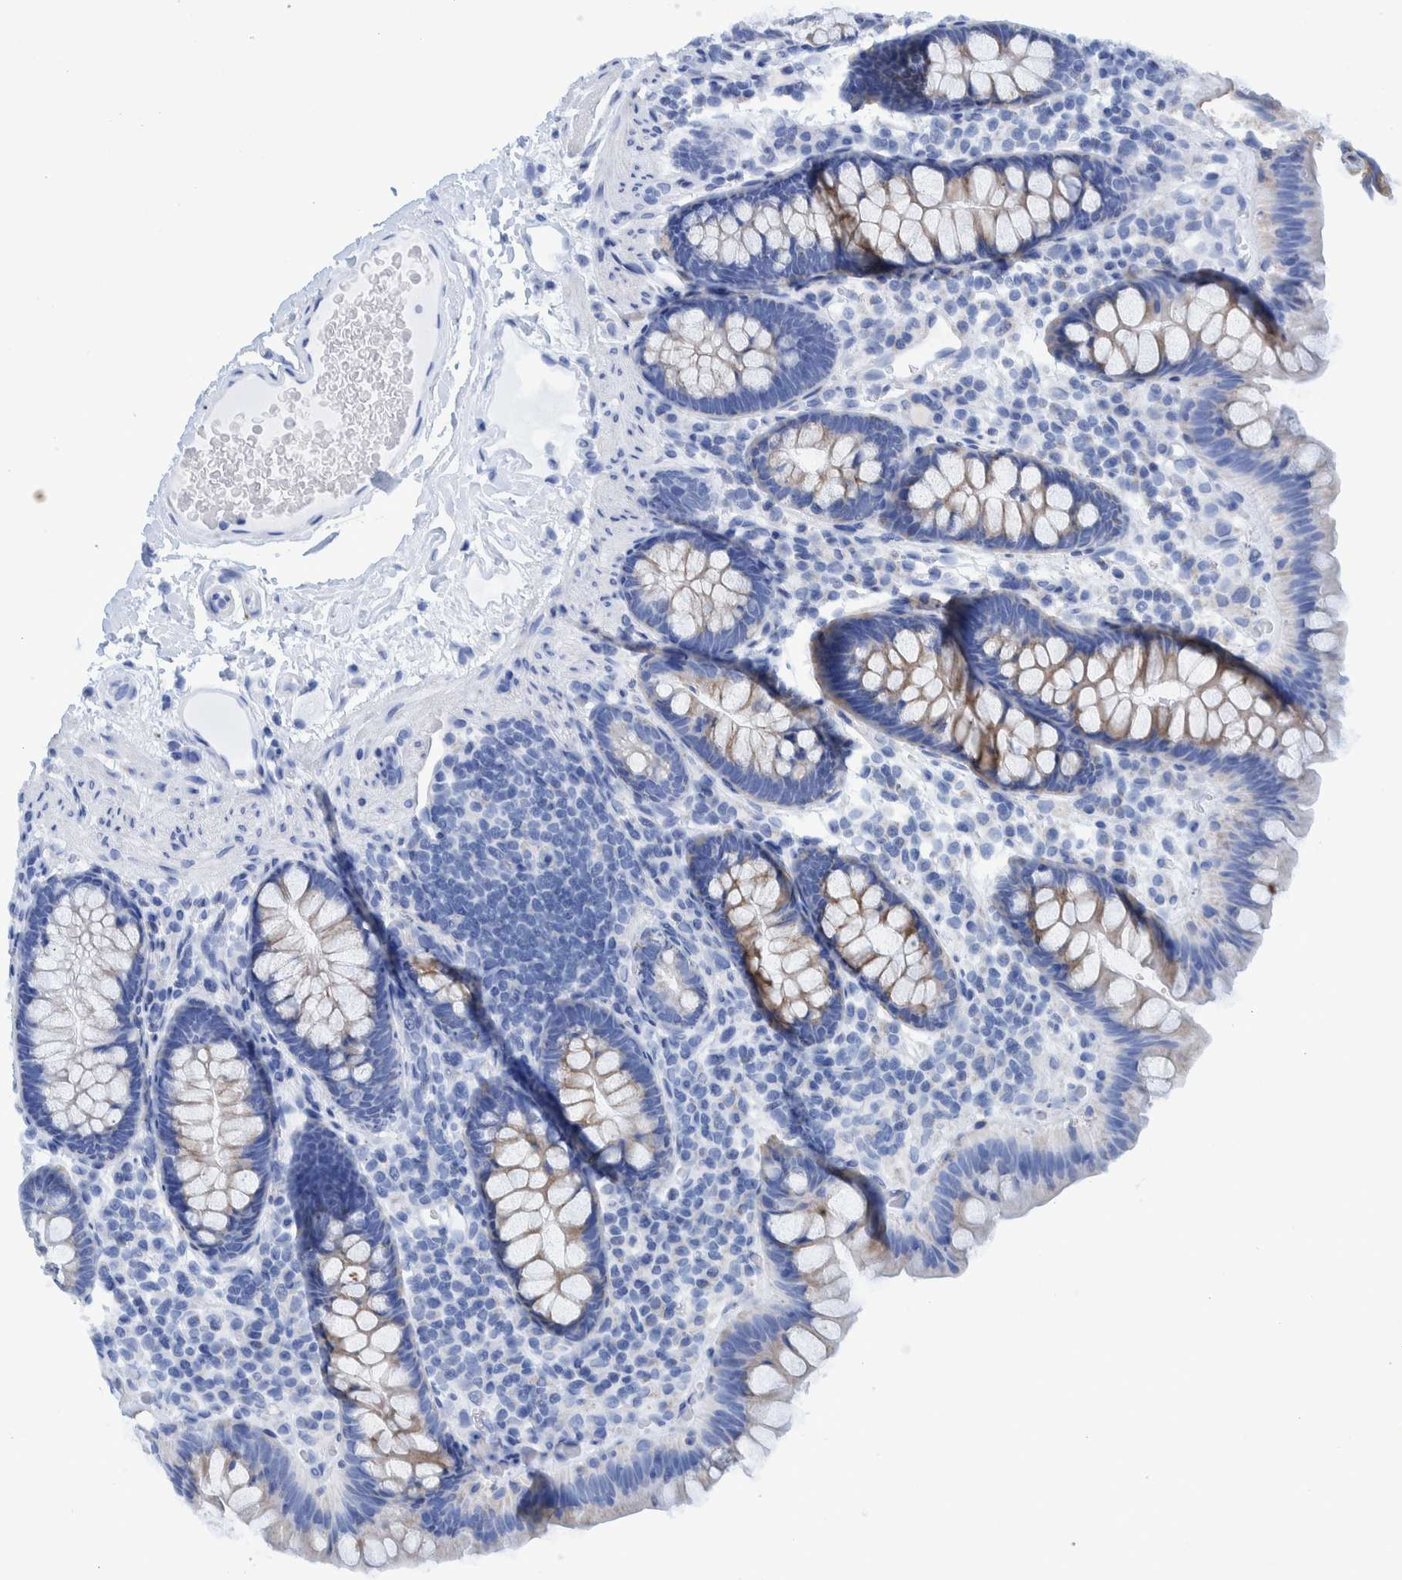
{"staining": {"intensity": "negative", "quantity": "none", "location": "none"}, "tissue": "colon", "cell_type": "Endothelial cells", "image_type": "normal", "snomed": [{"axis": "morphology", "description": "Normal tissue, NOS"}, {"axis": "topography", "description": "Colon"}], "caption": "High power microscopy image of an immunohistochemistry (IHC) histopathology image of normal colon, revealing no significant staining in endothelial cells.", "gene": "BZW2", "patient": {"sex": "female", "age": 80}}